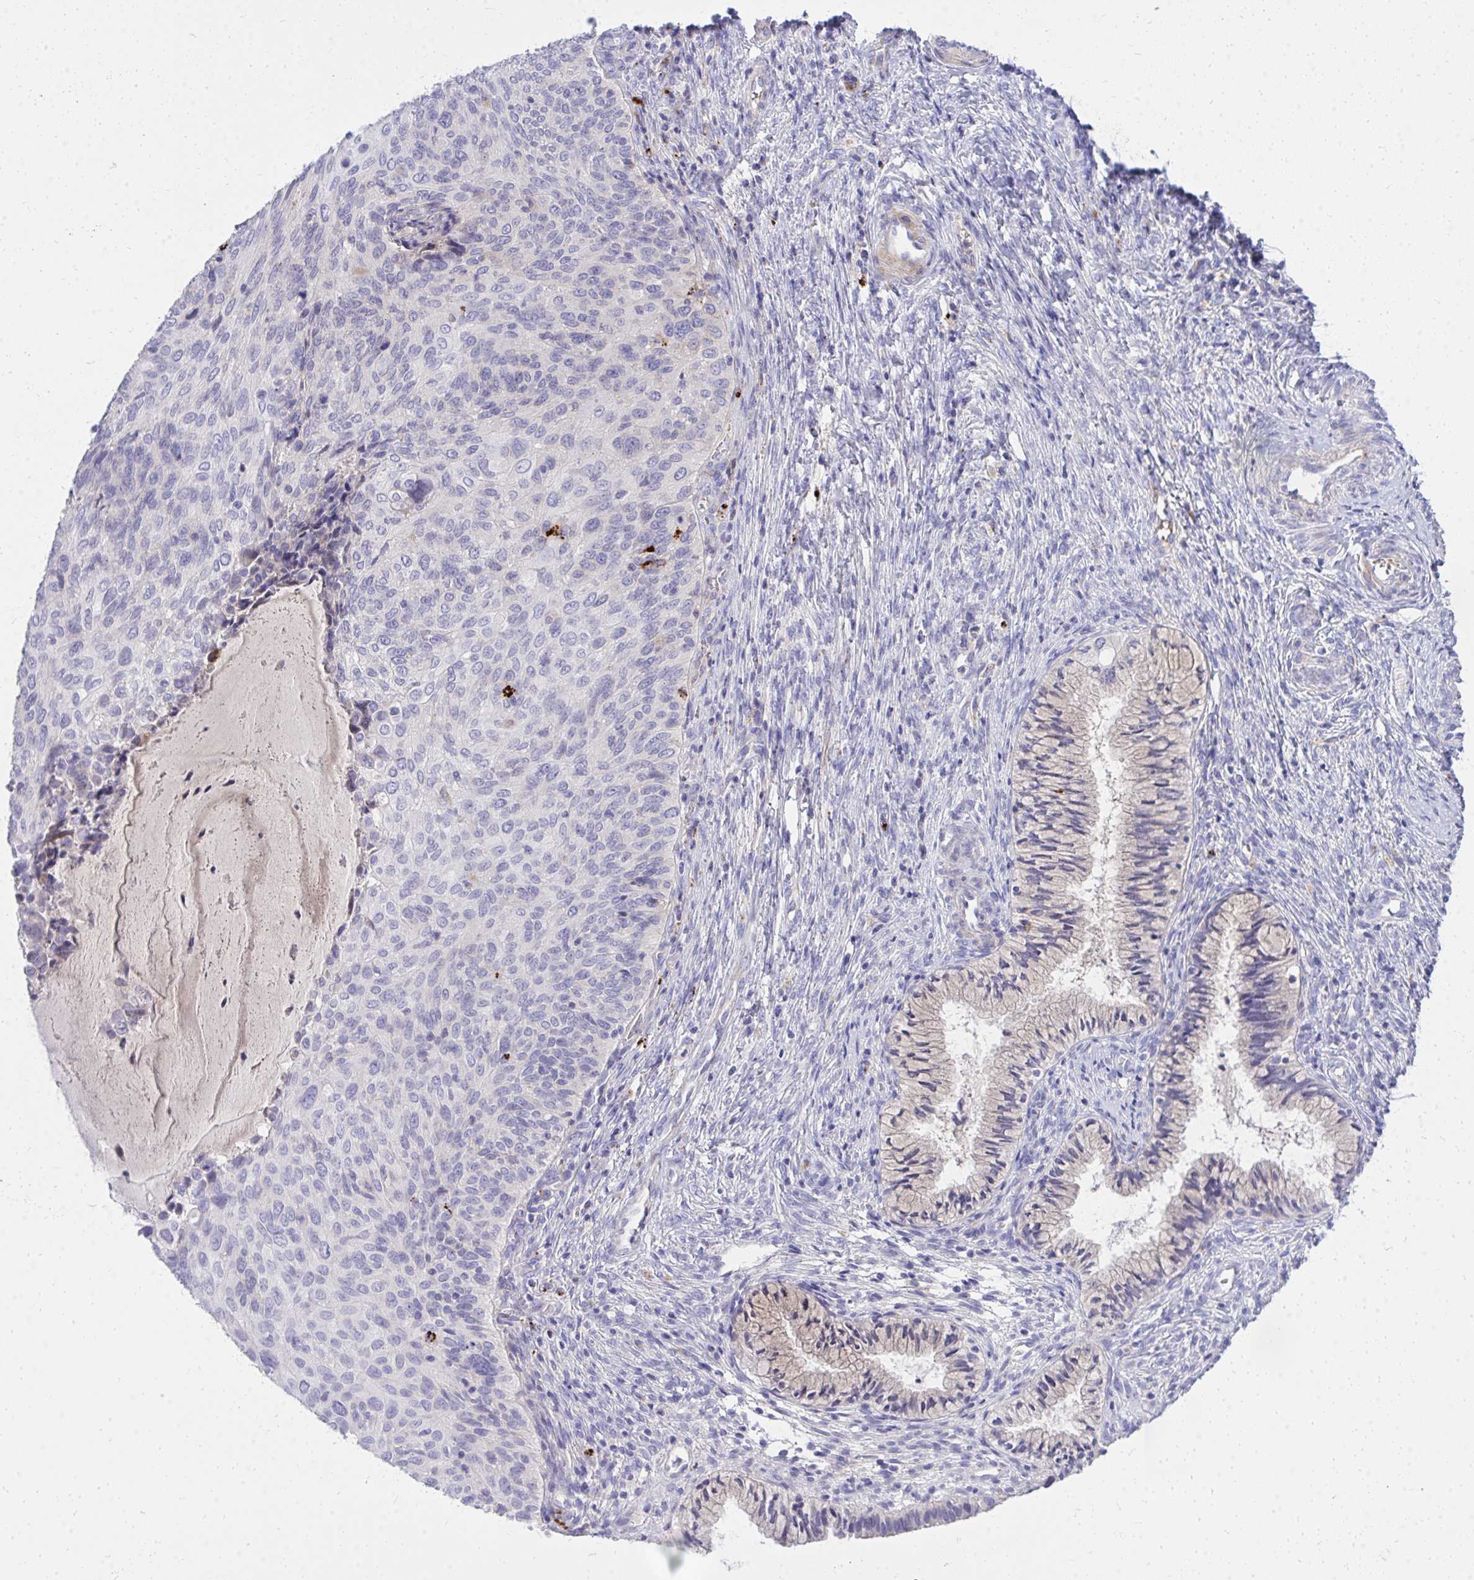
{"staining": {"intensity": "negative", "quantity": "none", "location": "none"}, "tissue": "cervical cancer", "cell_type": "Tumor cells", "image_type": "cancer", "snomed": [{"axis": "morphology", "description": "Squamous cell carcinoma, NOS"}, {"axis": "topography", "description": "Cervix"}], "caption": "Cervical cancer was stained to show a protein in brown. There is no significant expression in tumor cells.", "gene": "TP53I11", "patient": {"sex": "female", "age": 49}}